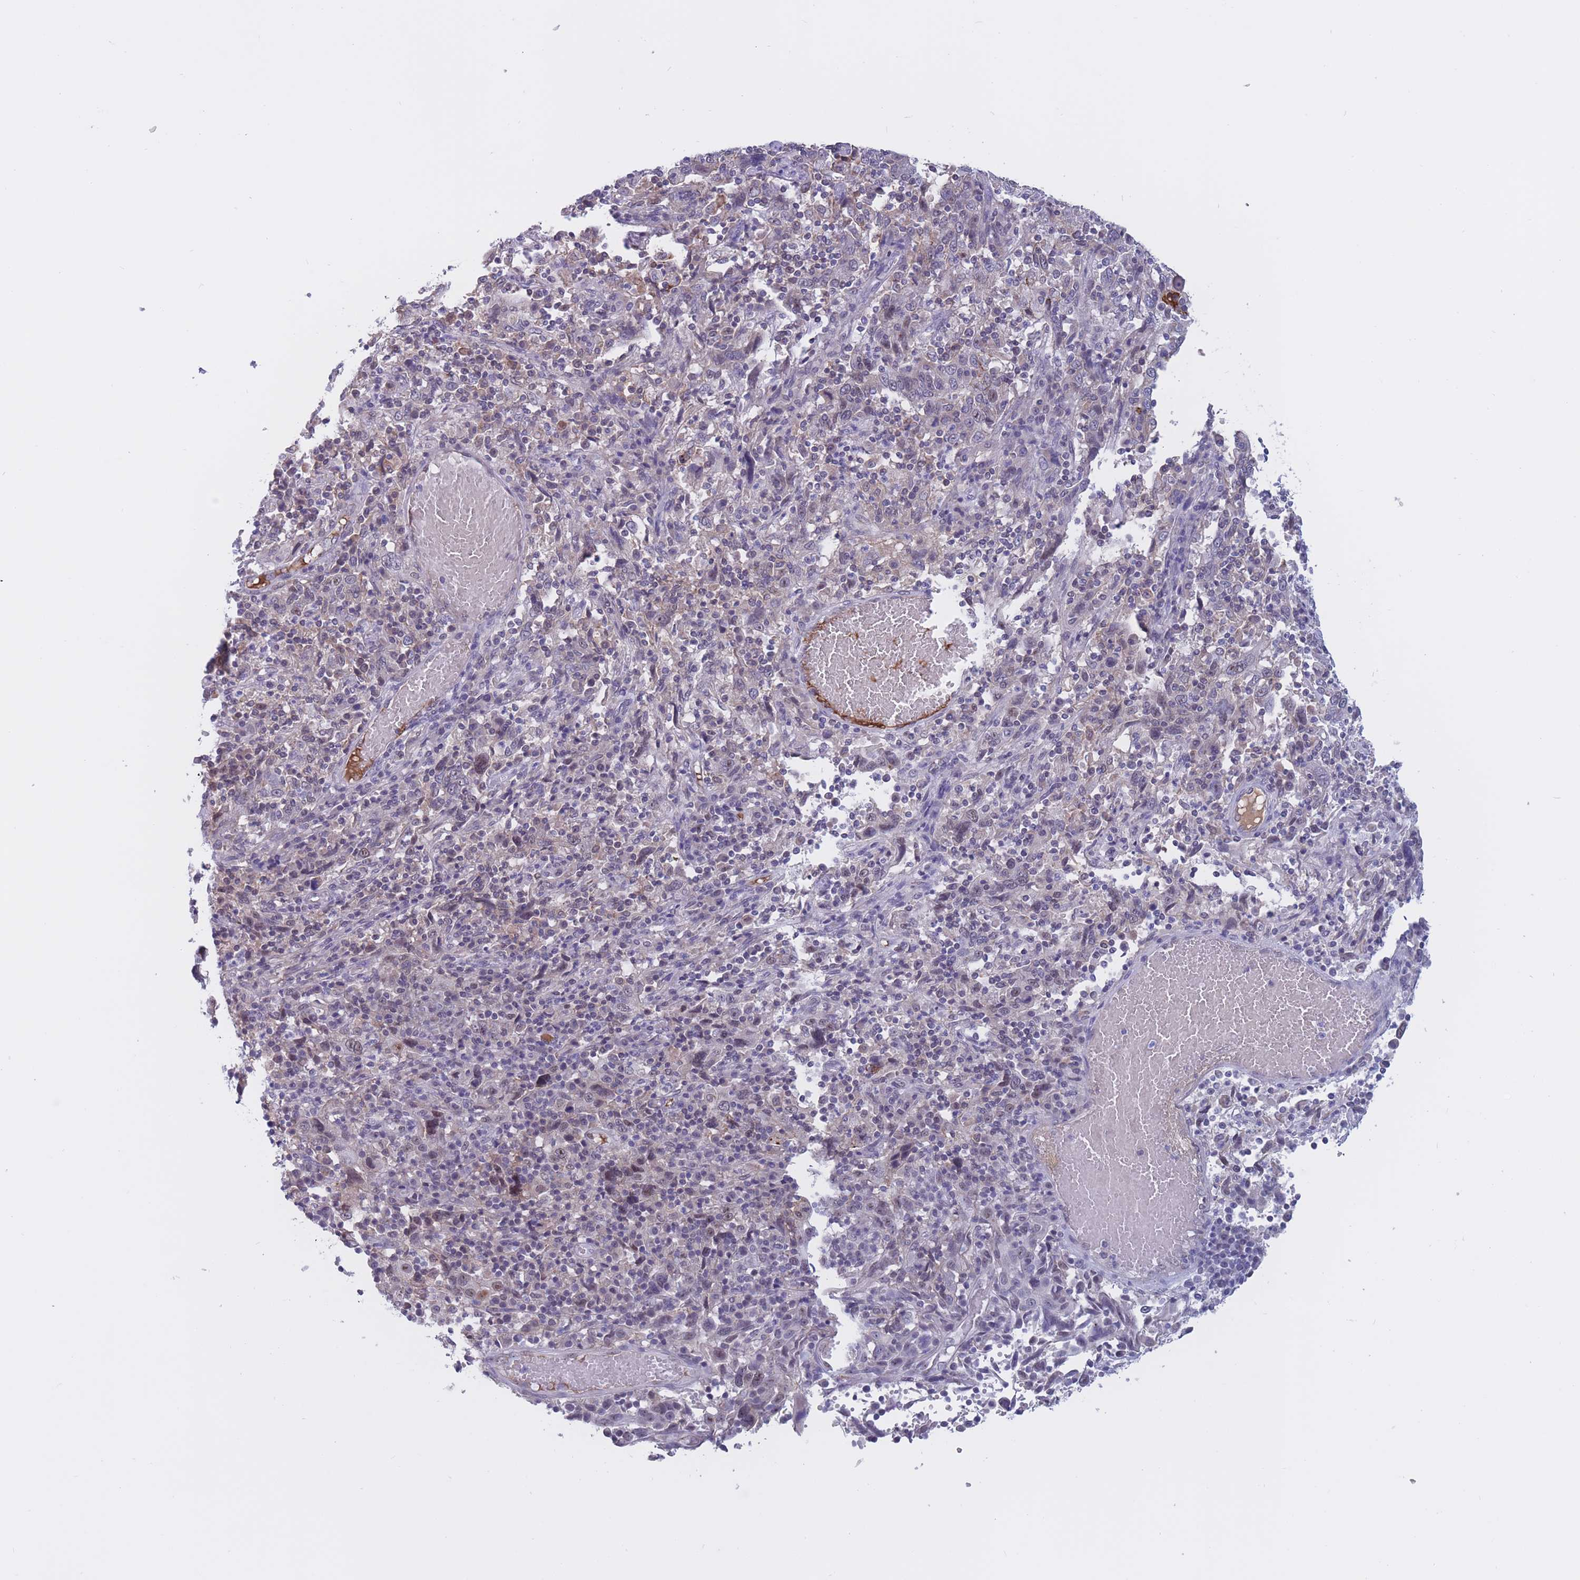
{"staining": {"intensity": "weak", "quantity": "<25%", "location": "nuclear"}, "tissue": "cervical cancer", "cell_type": "Tumor cells", "image_type": "cancer", "snomed": [{"axis": "morphology", "description": "Squamous cell carcinoma, NOS"}, {"axis": "topography", "description": "Cervix"}], "caption": "This is a micrograph of immunohistochemistry staining of cervical squamous cell carcinoma, which shows no expression in tumor cells.", "gene": "BOP1", "patient": {"sex": "female", "age": 46}}